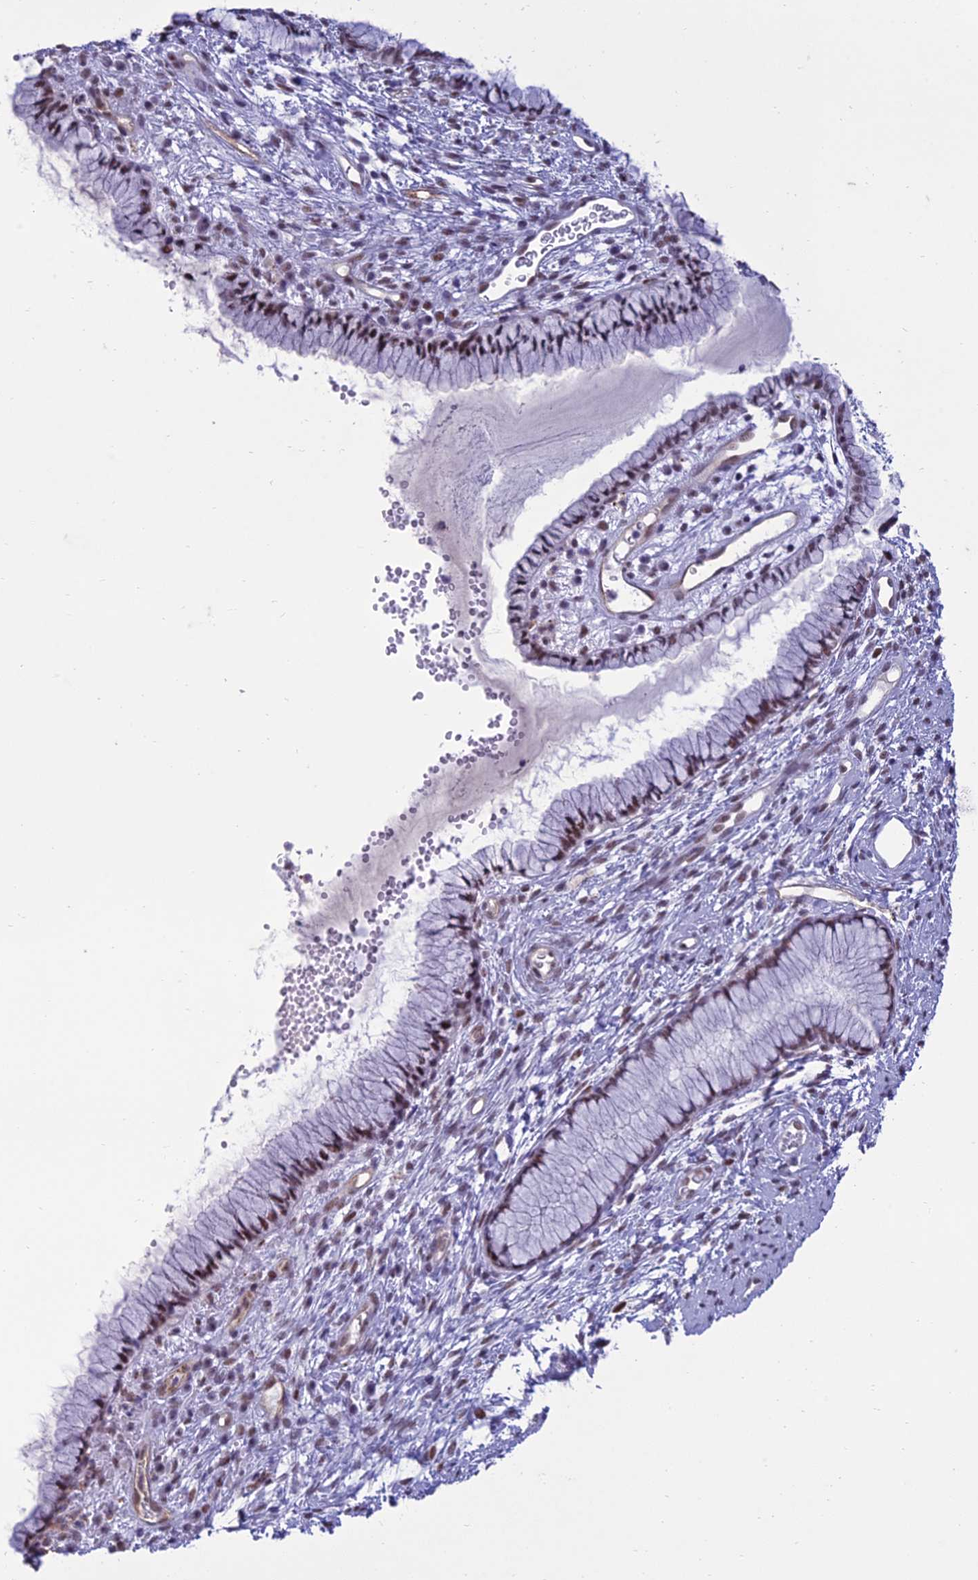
{"staining": {"intensity": "weak", "quantity": "25%-75%", "location": "nuclear"}, "tissue": "cervix", "cell_type": "Glandular cells", "image_type": "normal", "snomed": [{"axis": "morphology", "description": "Normal tissue, NOS"}, {"axis": "topography", "description": "Cervix"}], "caption": "Weak nuclear expression for a protein is seen in about 25%-75% of glandular cells of benign cervix using immunohistochemistry.", "gene": "RANBP3", "patient": {"sex": "female", "age": 42}}